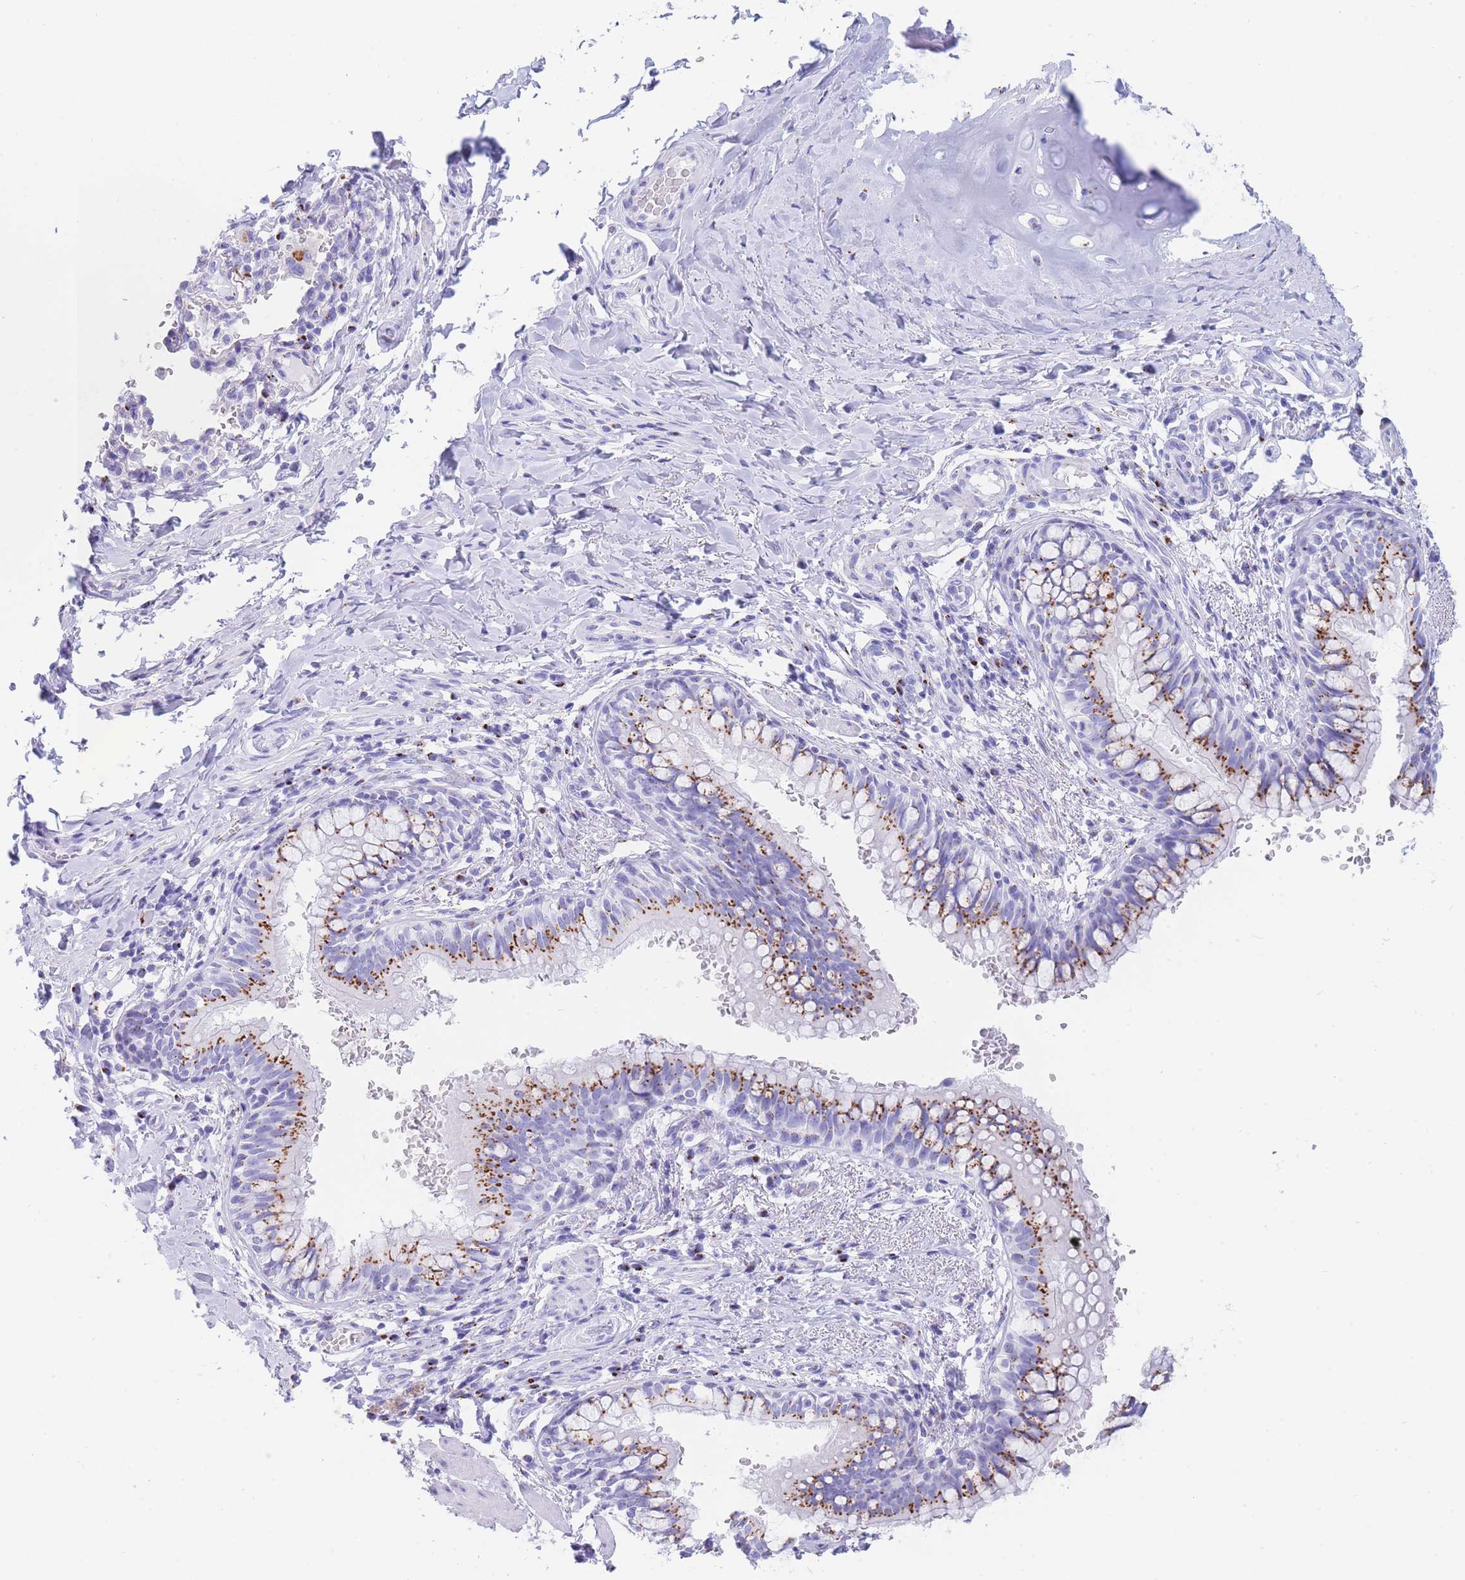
{"staining": {"intensity": "strong", "quantity": ">75%", "location": "cytoplasmic/membranous"}, "tissue": "bronchus", "cell_type": "Respiratory epithelial cells", "image_type": "normal", "snomed": [{"axis": "morphology", "description": "Normal tissue, NOS"}, {"axis": "topography", "description": "Cartilage tissue"}, {"axis": "topography", "description": "Bronchus"}], "caption": "Immunohistochemistry histopathology image of normal human bronchus stained for a protein (brown), which exhibits high levels of strong cytoplasmic/membranous staining in about >75% of respiratory epithelial cells.", "gene": "FAM3C", "patient": {"sex": "female", "age": 36}}